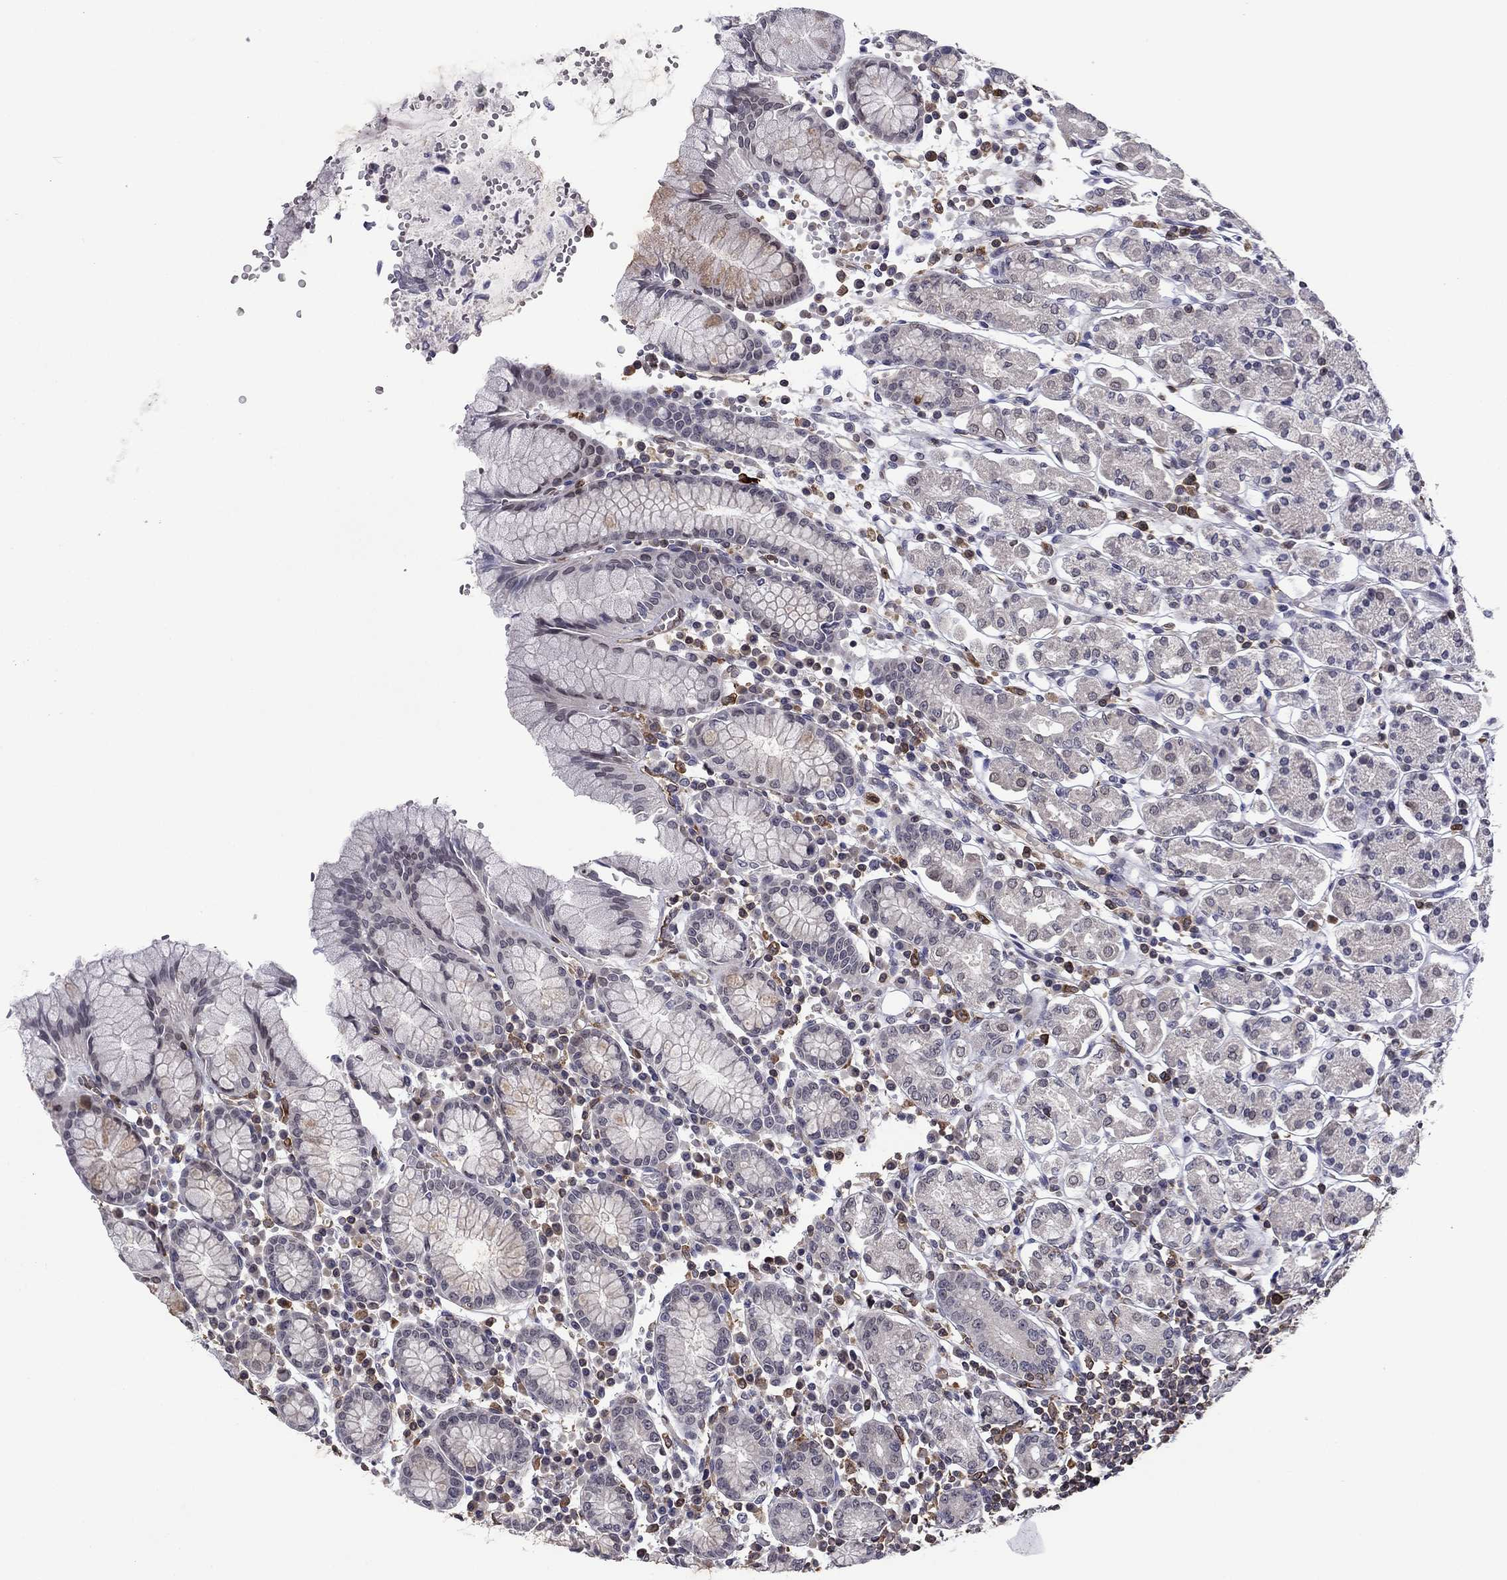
{"staining": {"intensity": "negative", "quantity": "none", "location": "none"}, "tissue": "stomach", "cell_type": "Glandular cells", "image_type": "normal", "snomed": [{"axis": "morphology", "description": "Normal tissue, NOS"}, {"axis": "topography", "description": "Stomach, upper"}, {"axis": "topography", "description": "Stomach"}], "caption": "There is no significant expression in glandular cells of stomach. (Brightfield microscopy of DAB immunohistochemistry at high magnification).", "gene": "PLCB2", "patient": {"sex": "male", "age": 62}}